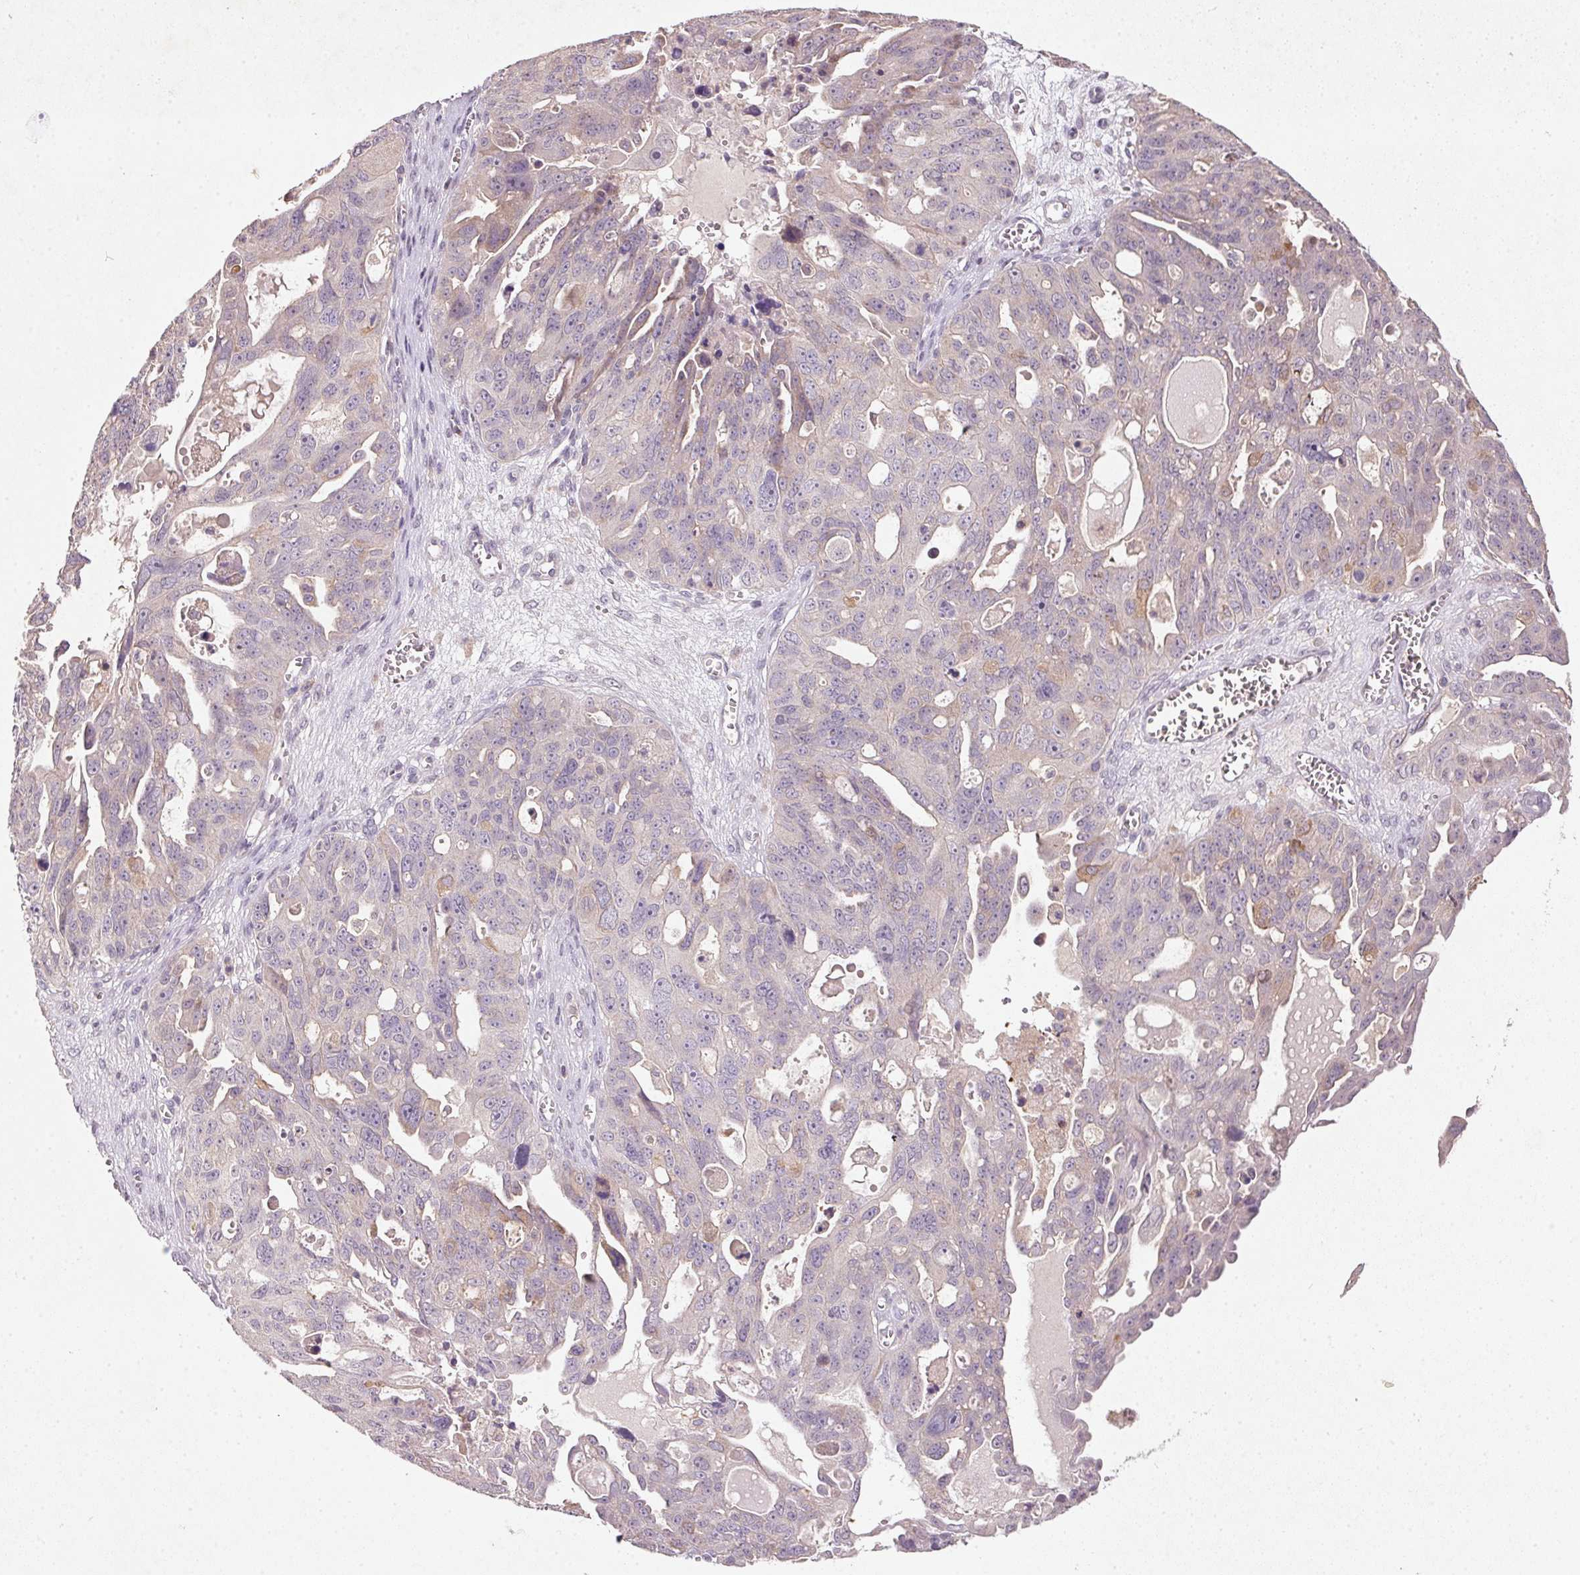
{"staining": {"intensity": "negative", "quantity": "none", "location": "none"}, "tissue": "ovarian cancer", "cell_type": "Tumor cells", "image_type": "cancer", "snomed": [{"axis": "morphology", "description": "Carcinoma, endometroid"}, {"axis": "topography", "description": "Ovary"}], "caption": "Tumor cells are negative for brown protein staining in ovarian endometroid carcinoma.", "gene": "KCNK15", "patient": {"sex": "female", "age": 70}}